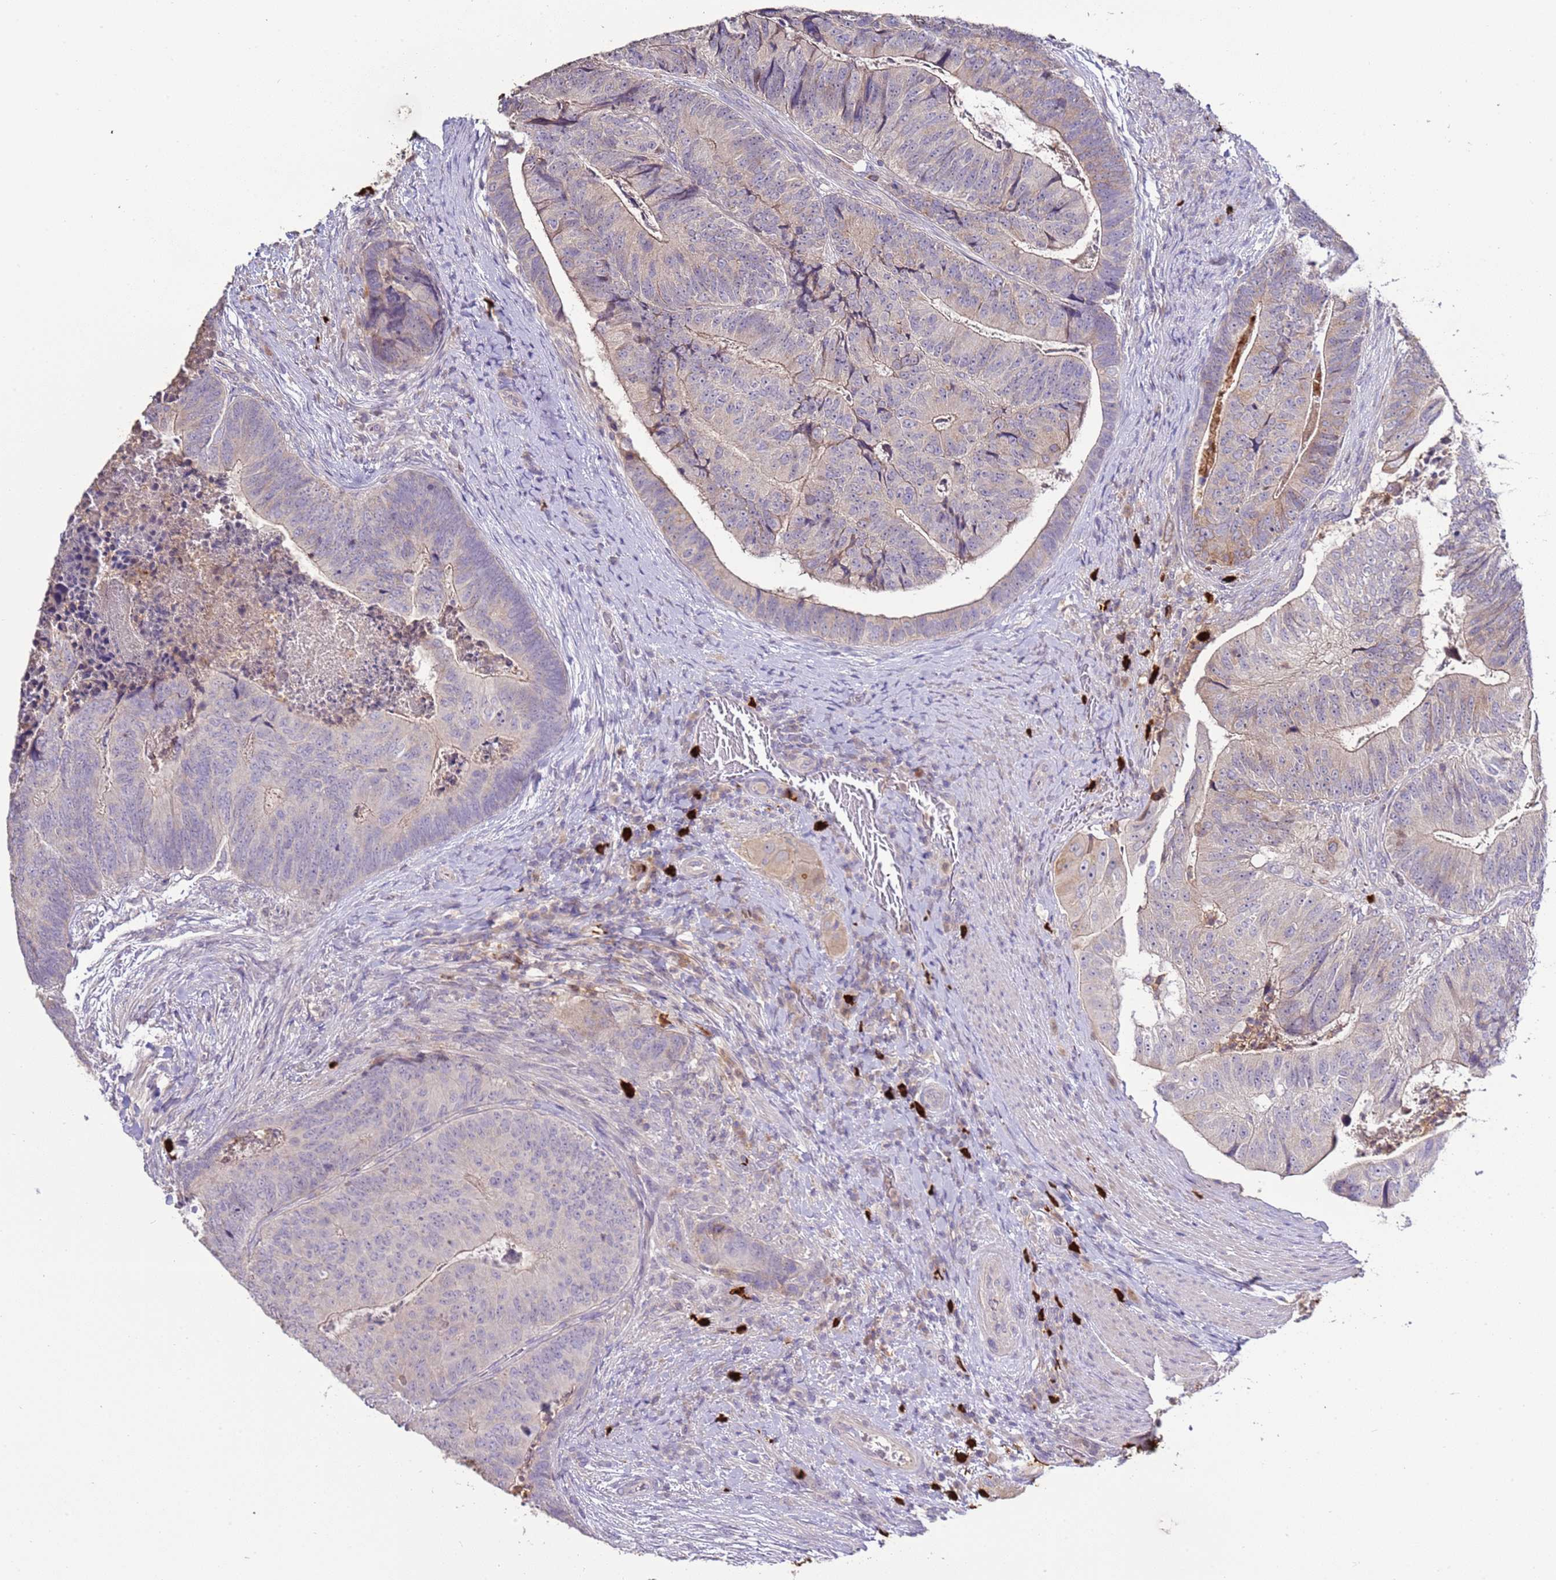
{"staining": {"intensity": "negative", "quantity": "none", "location": "none"}, "tissue": "colorectal cancer", "cell_type": "Tumor cells", "image_type": "cancer", "snomed": [{"axis": "morphology", "description": "Adenocarcinoma, NOS"}, {"axis": "topography", "description": "Colon"}], "caption": "The image reveals no staining of tumor cells in adenocarcinoma (colorectal).", "gene": "IL2RG", "patient": {"sex": "female", "age": 67}}